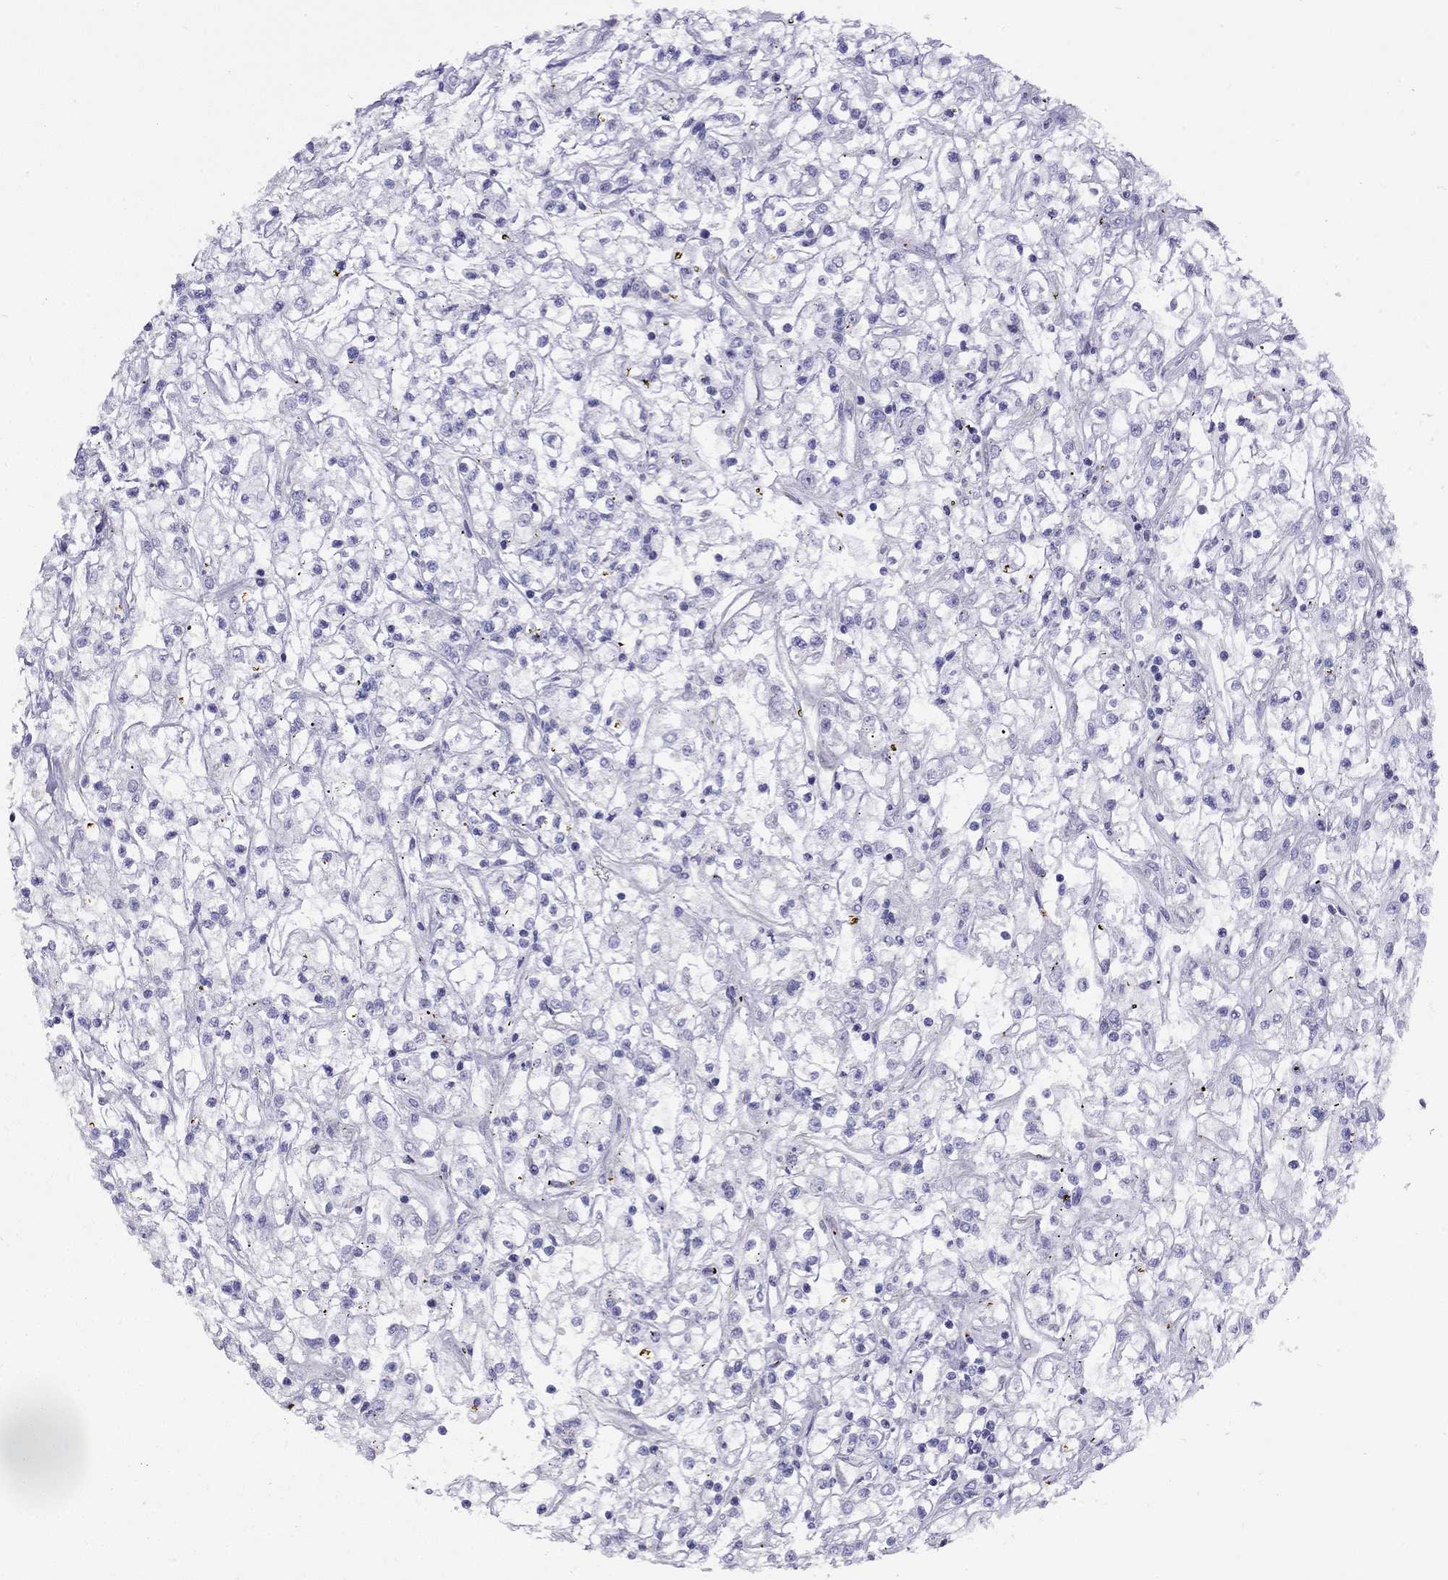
{"staining": {"intensity": "negative", "quantity": "none", "location": "none"}, "tissue": "renal cancer", "cell_type": "Tumor cells", "image_type": "cancer", "snomed": [{"axis": "morphology", "description": "Adenocarcinoma, NOS"}, {"axis": "topography", "description": "Kidney"}], "caption": "There is no significant positivity in tumor cells of renal adenocarcinoma.", "gene": "CPNE4", "patient": {"sex": "female", "age": 59}}